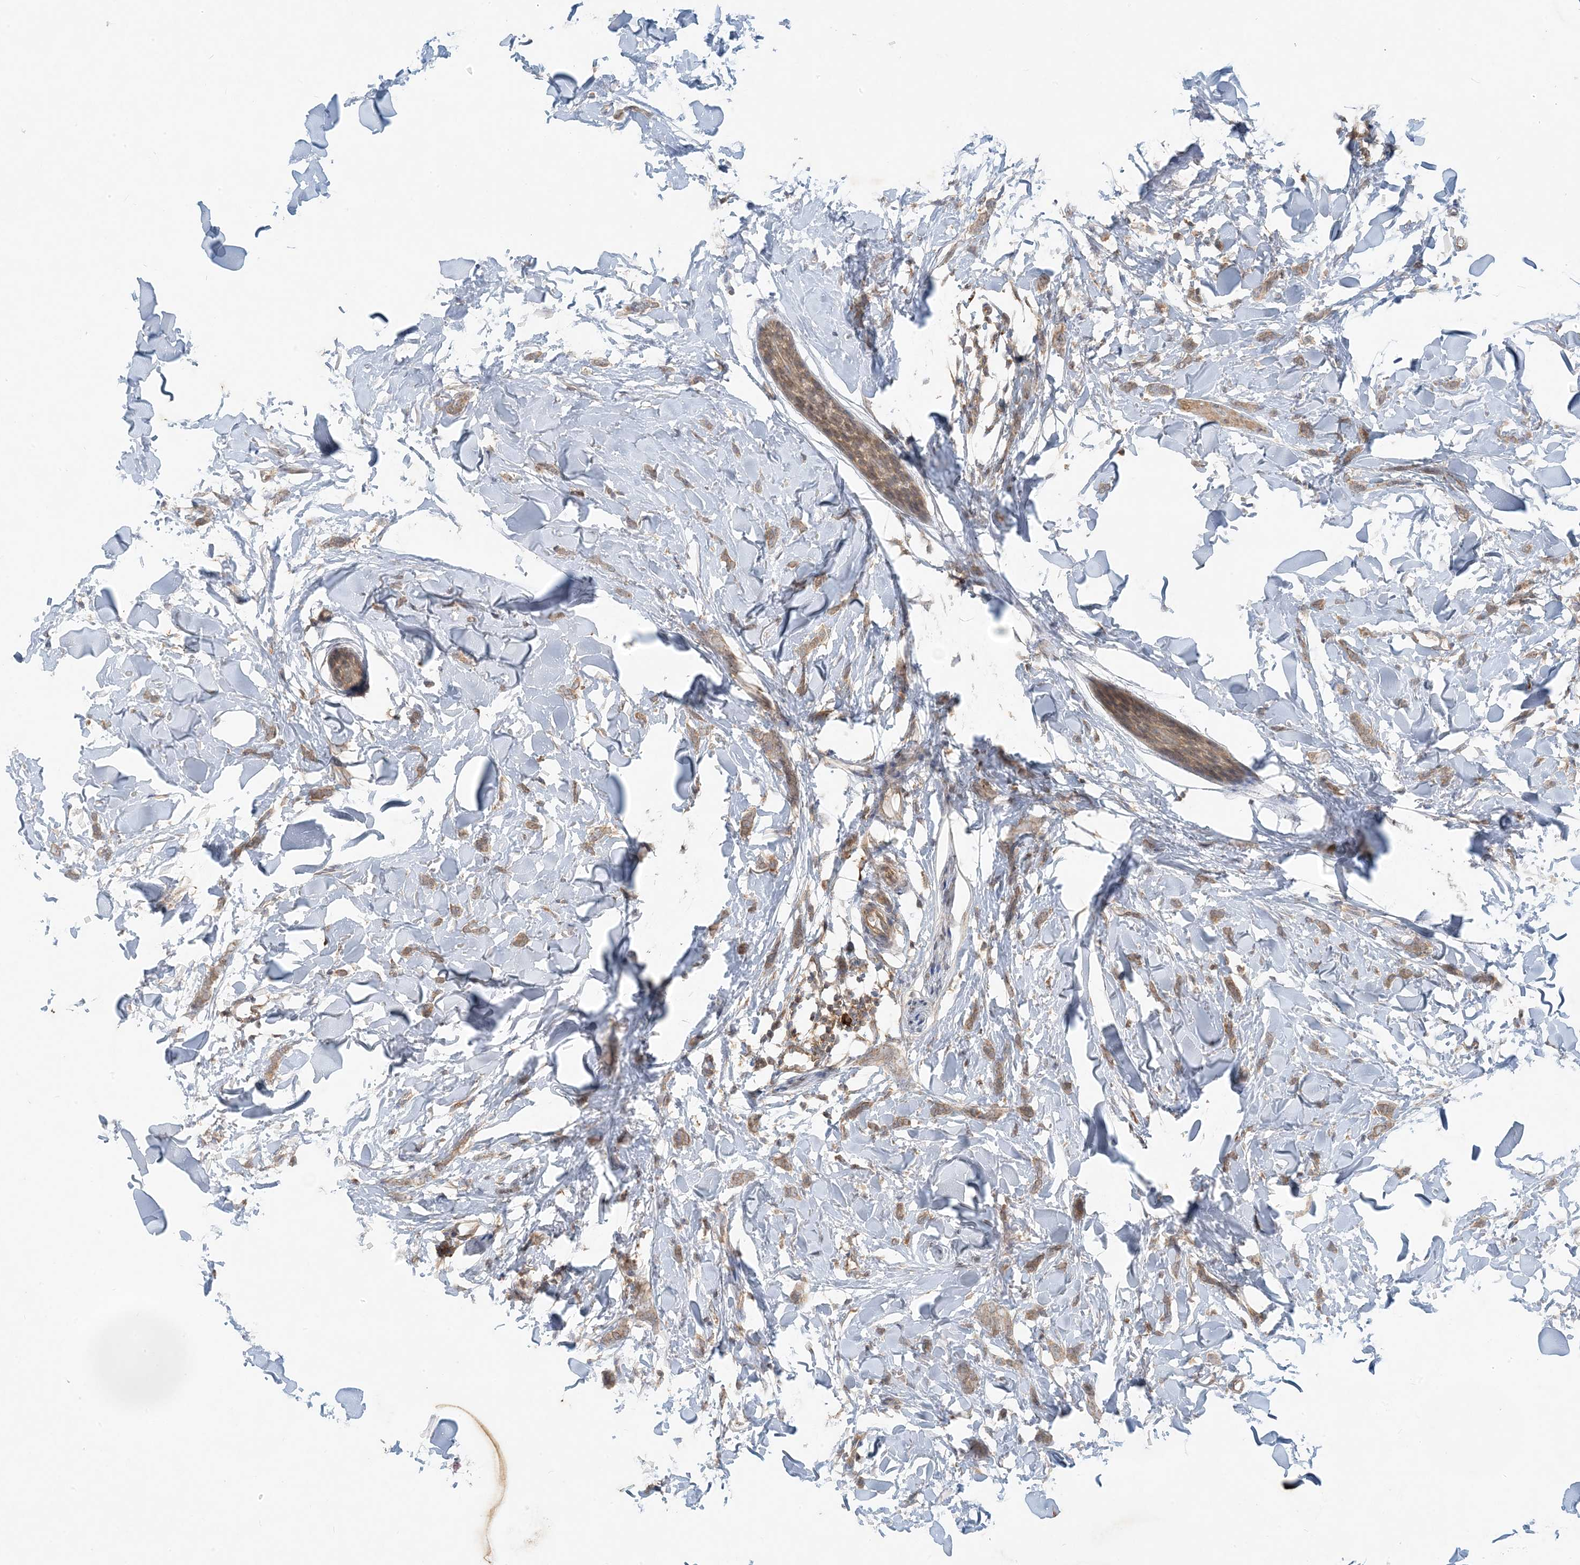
{"staining": {"intensity": "moderate", "quantity": ">75%", "location": "cytoplasmic/membranous"}, "tissue": "breast cancer", "cell_type": "Tumor cells", "image_type": "cancer", "snomed": [{"axis": "morphology", "description": "Lobular carcinoma"}, {"axis": "topography", "description": "Skin"}, {"axis": "topography", "description": "Breast"}], "caption": "IHC (DAB (3,3'-diaminobenzidine)) staining of human lobular carcinoma (breast) displays moderate cytoplasmic/membranous protein staining in approximately >75% of tumor cells. (DAB (3,3'-diaminobenzidine) = brown stain, brightfield microscopy at high magnification).", "gene": "MCOLN1", "patient": {"sex": "female", "age": 46}}